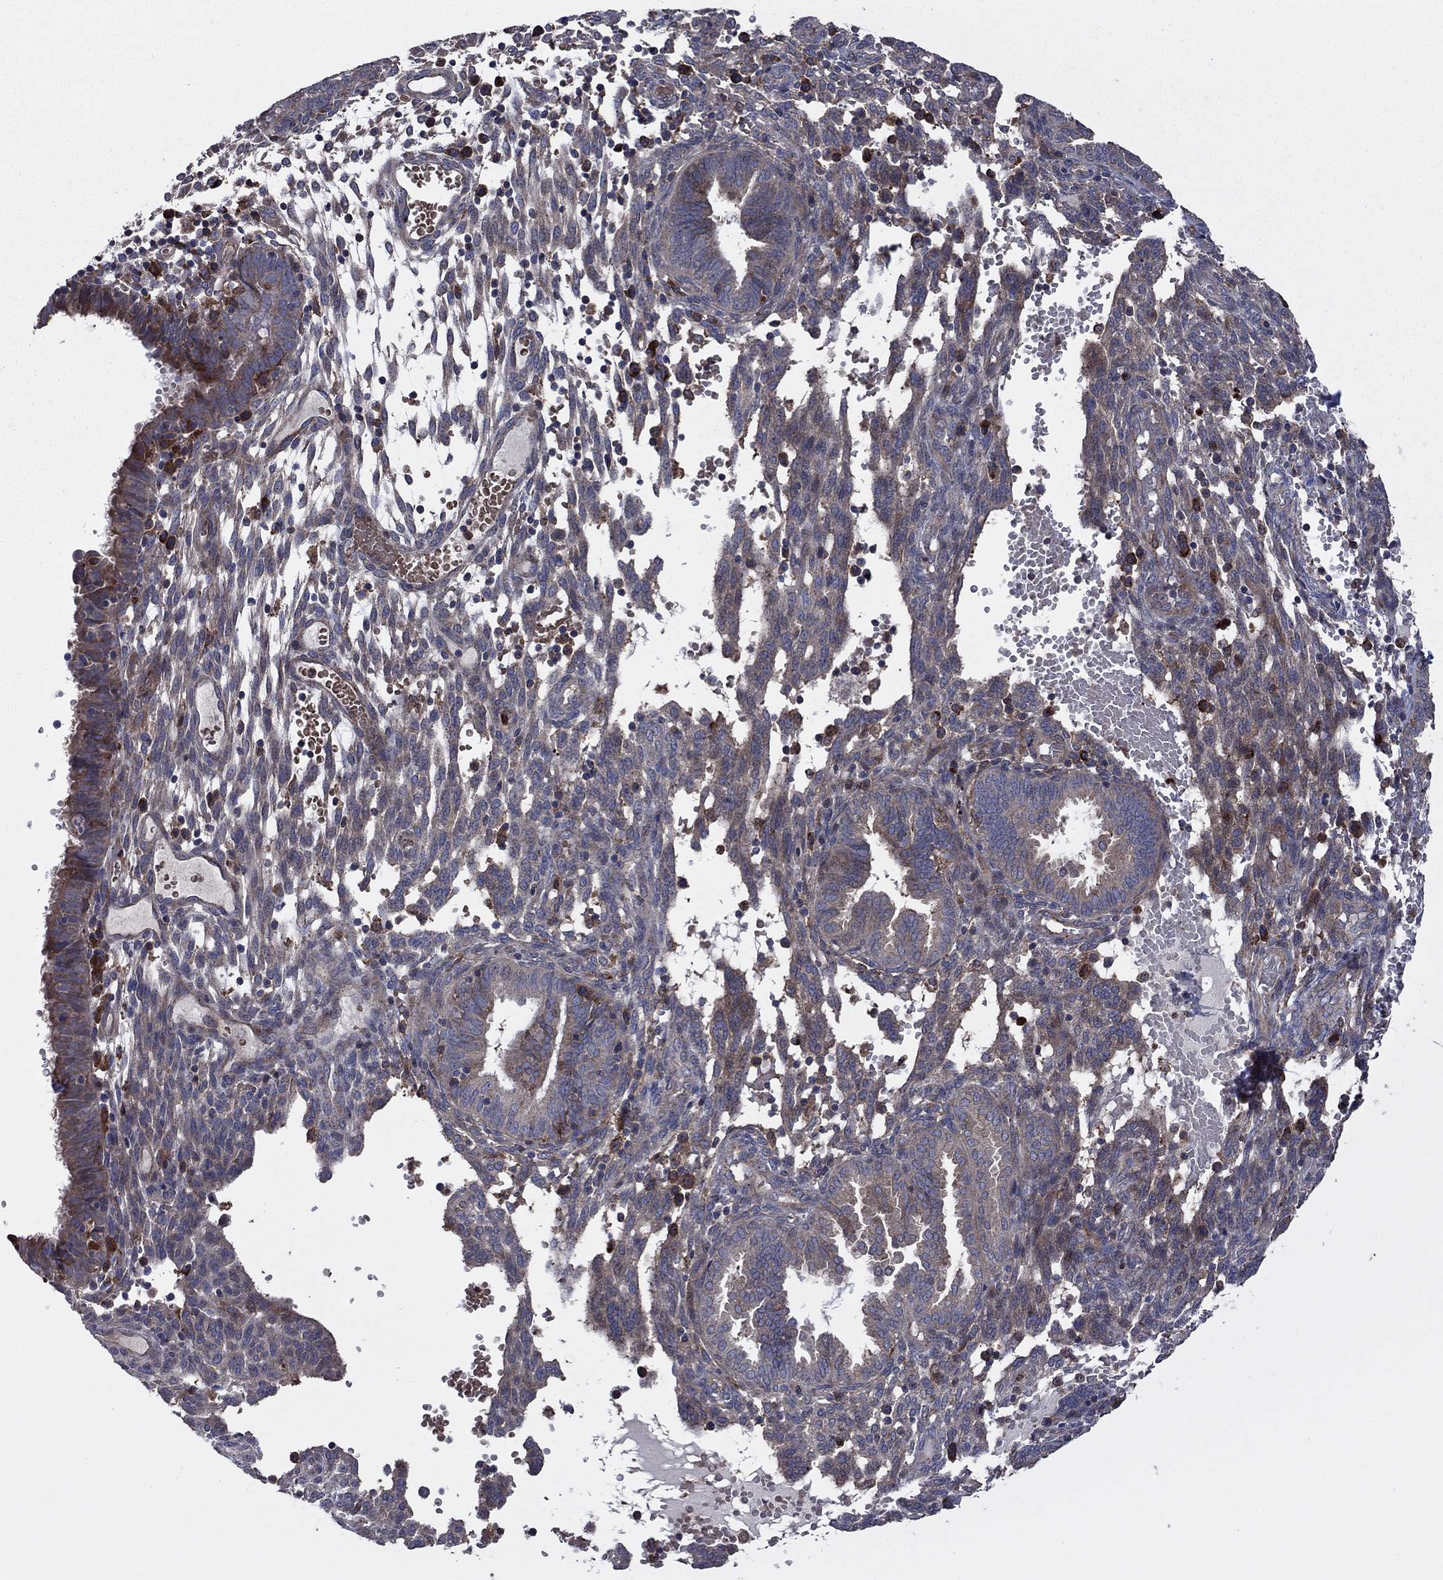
{"staining": {"intensity": "weak", "quantity": "25%-75%", "location": "cytoplasmic/membranous"}, "tissue": "endometrium", "cell_type": "Cells in endometrial stroma", "image_type": "normal", "snomed": [{"axis": "morphology", "description": "Normal tissue, NOS"}, {"axis": "topography", "description": "Endometrium"}], "caption": "Protein expression by immunohistochemistry (IHC) displays weak cytoplasmic/membranous positivity in about 25%-75% of cells in endometrial stroma in normal endometrium. The staining was performed using DAB to visualize the protein expression in brown, while the nuclei were stained in blue with hematoxylin (Magnification: 20x).", "gene": "MEA1", "patient": {"sex": "female", "age": 42}}